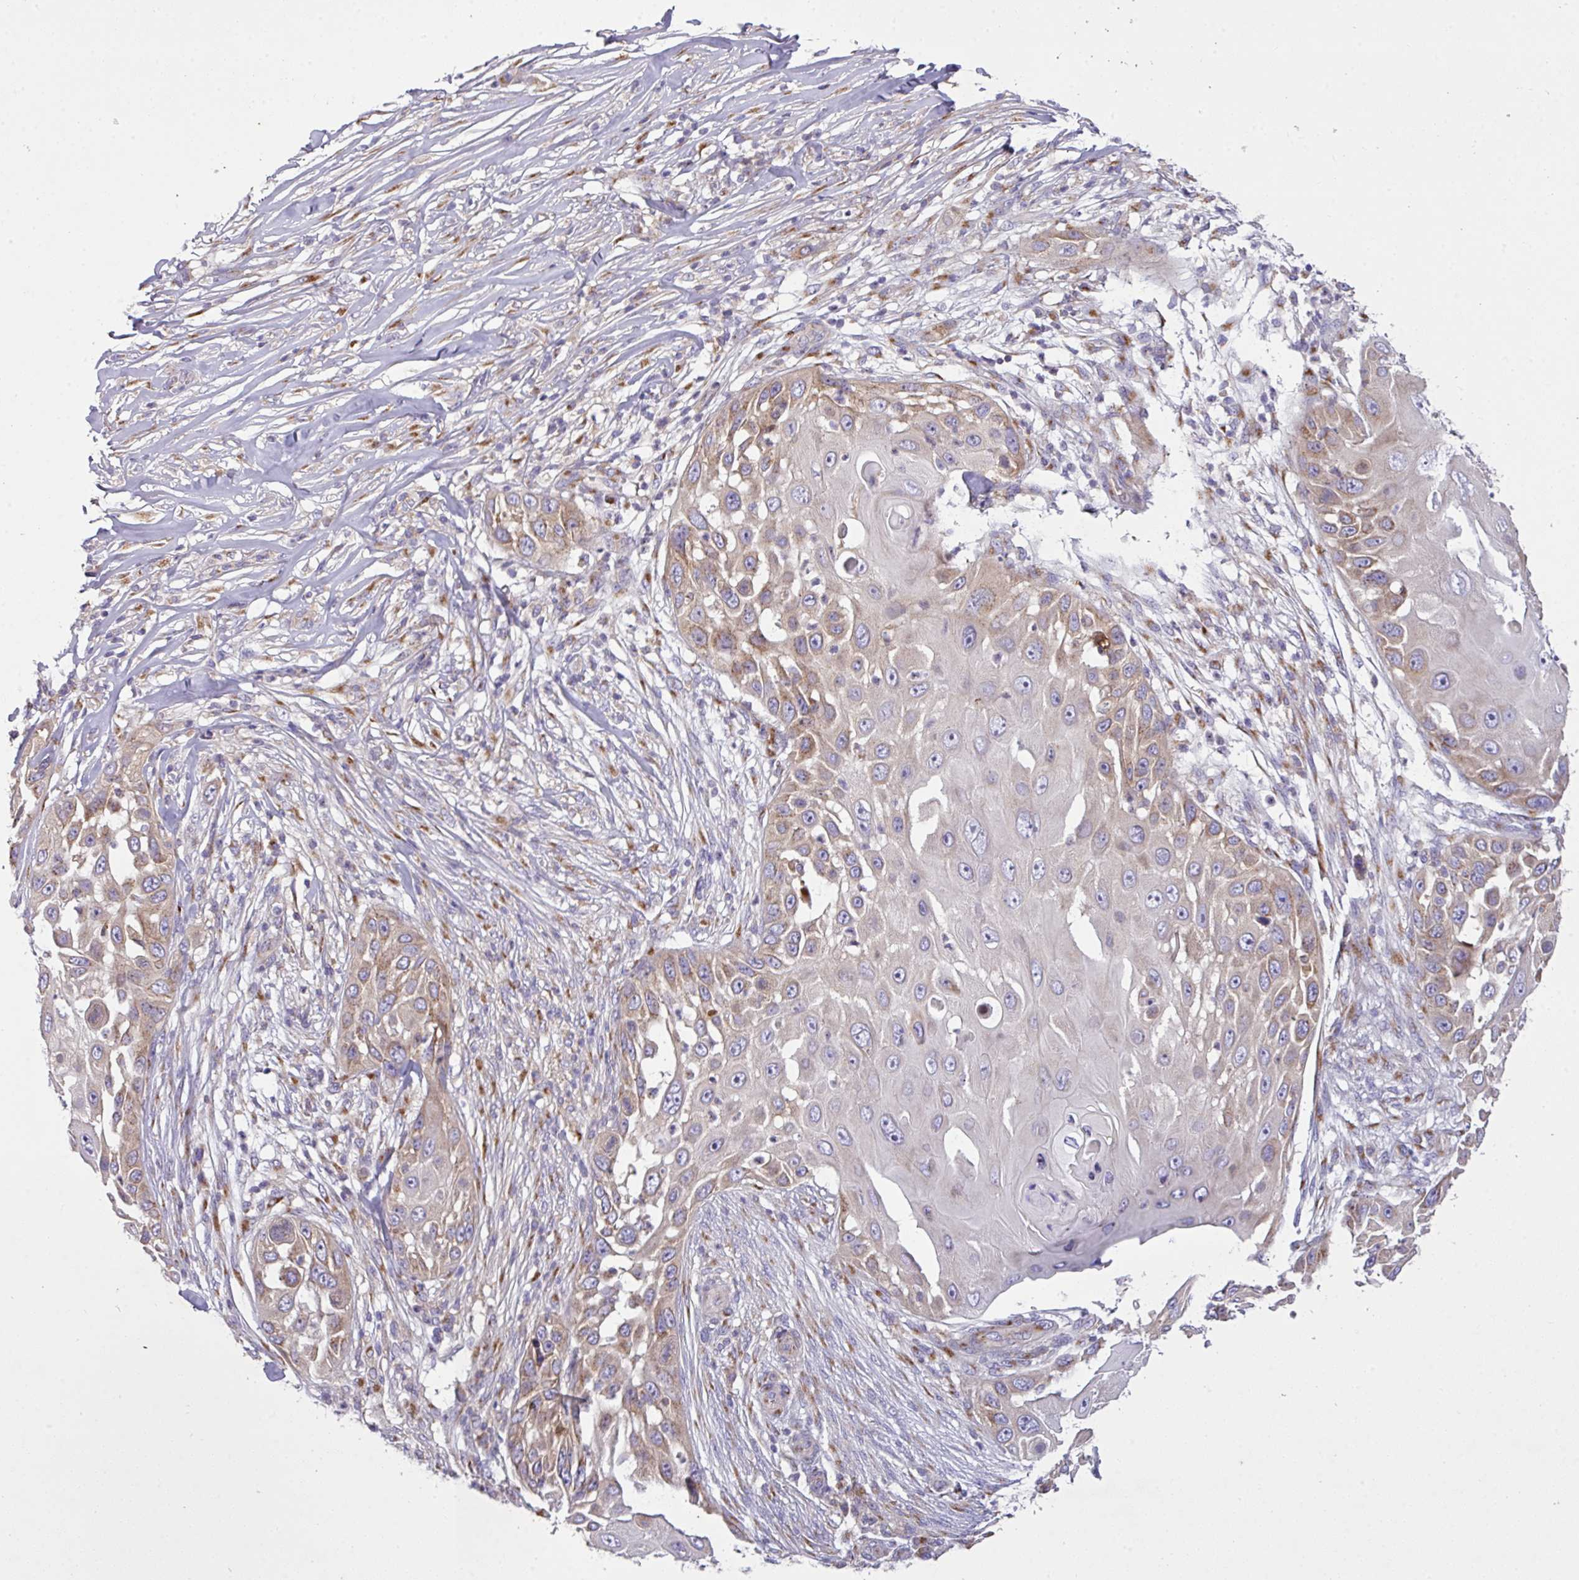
{"staining": {"intensity": "moderate", "quantity": "<25%", "location": "cytoplasmic/membranous"}, "tissue": "skin cancer", "cell_type": "Tumor cells", "image_type": "cancer", "snomed": [{"axis": "morphology", "description": "Squamous cell carcinoma, NOS"}, {"axis": "topography", "description": "Skin"}], "caption": "This image displays IHC staining of skin cancer, with low moderate cytoplasmic/membranous positivity in approximately <25% of tumor cells.", "gene": "VTI1A", "patient": {"sex": "female", "age": 44}}